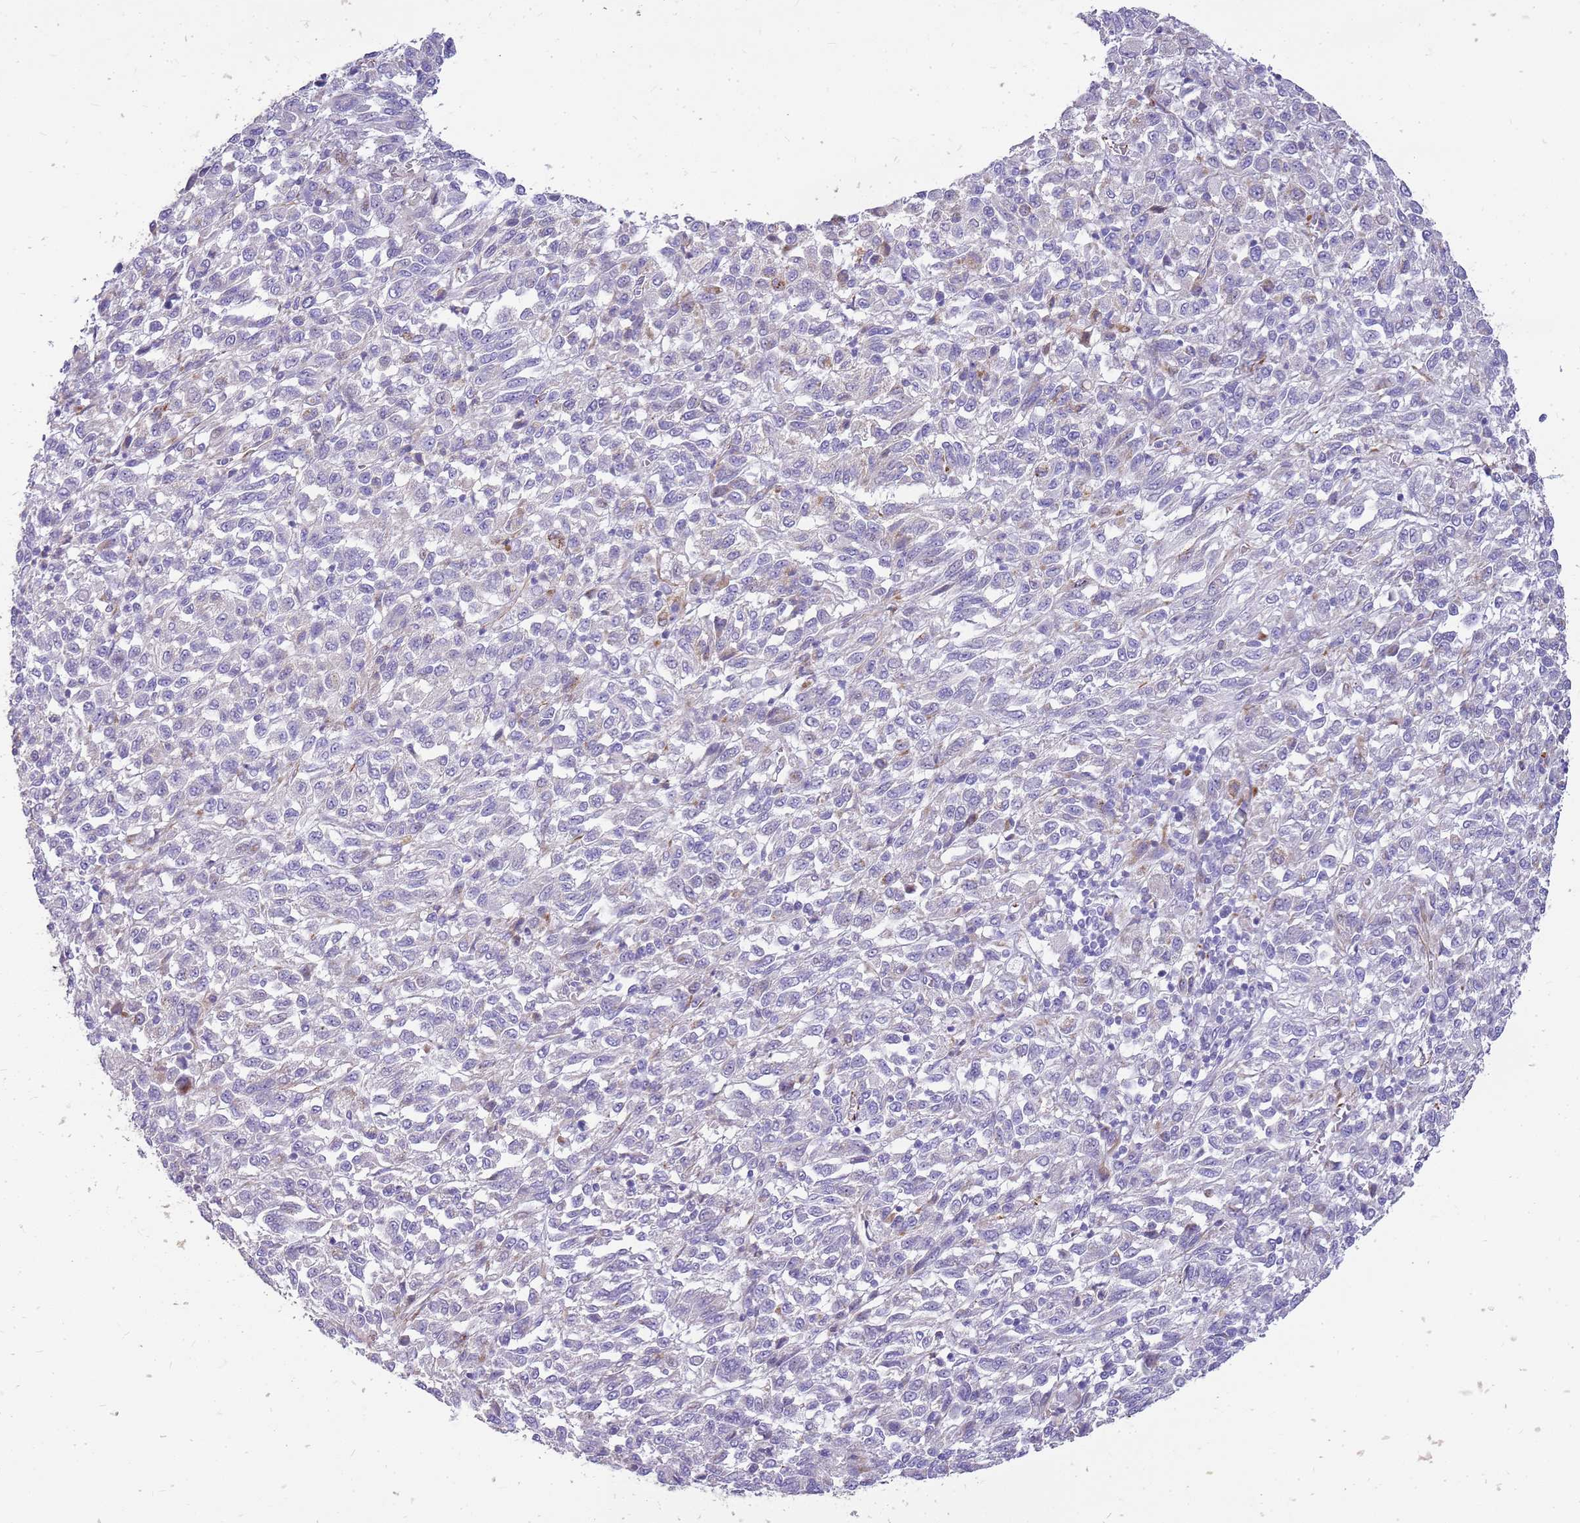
{"staining": {"intensity": "negative", "quantity": "none", "location": "none"}, "tissue": "melanoma", "cell_type": "Tumor cells", "image_type": "cancer", "snomed": [{"axis": "morphology", "description": "Malignant melanoma, Metastatic site"}, {"axis": "topography", "description": "Lung"}], "caption": "Tumor cells show no significant positivity in melanoma.", "gene": "ZDHHC1", "patient": {"sex": "male", "age": 64}}